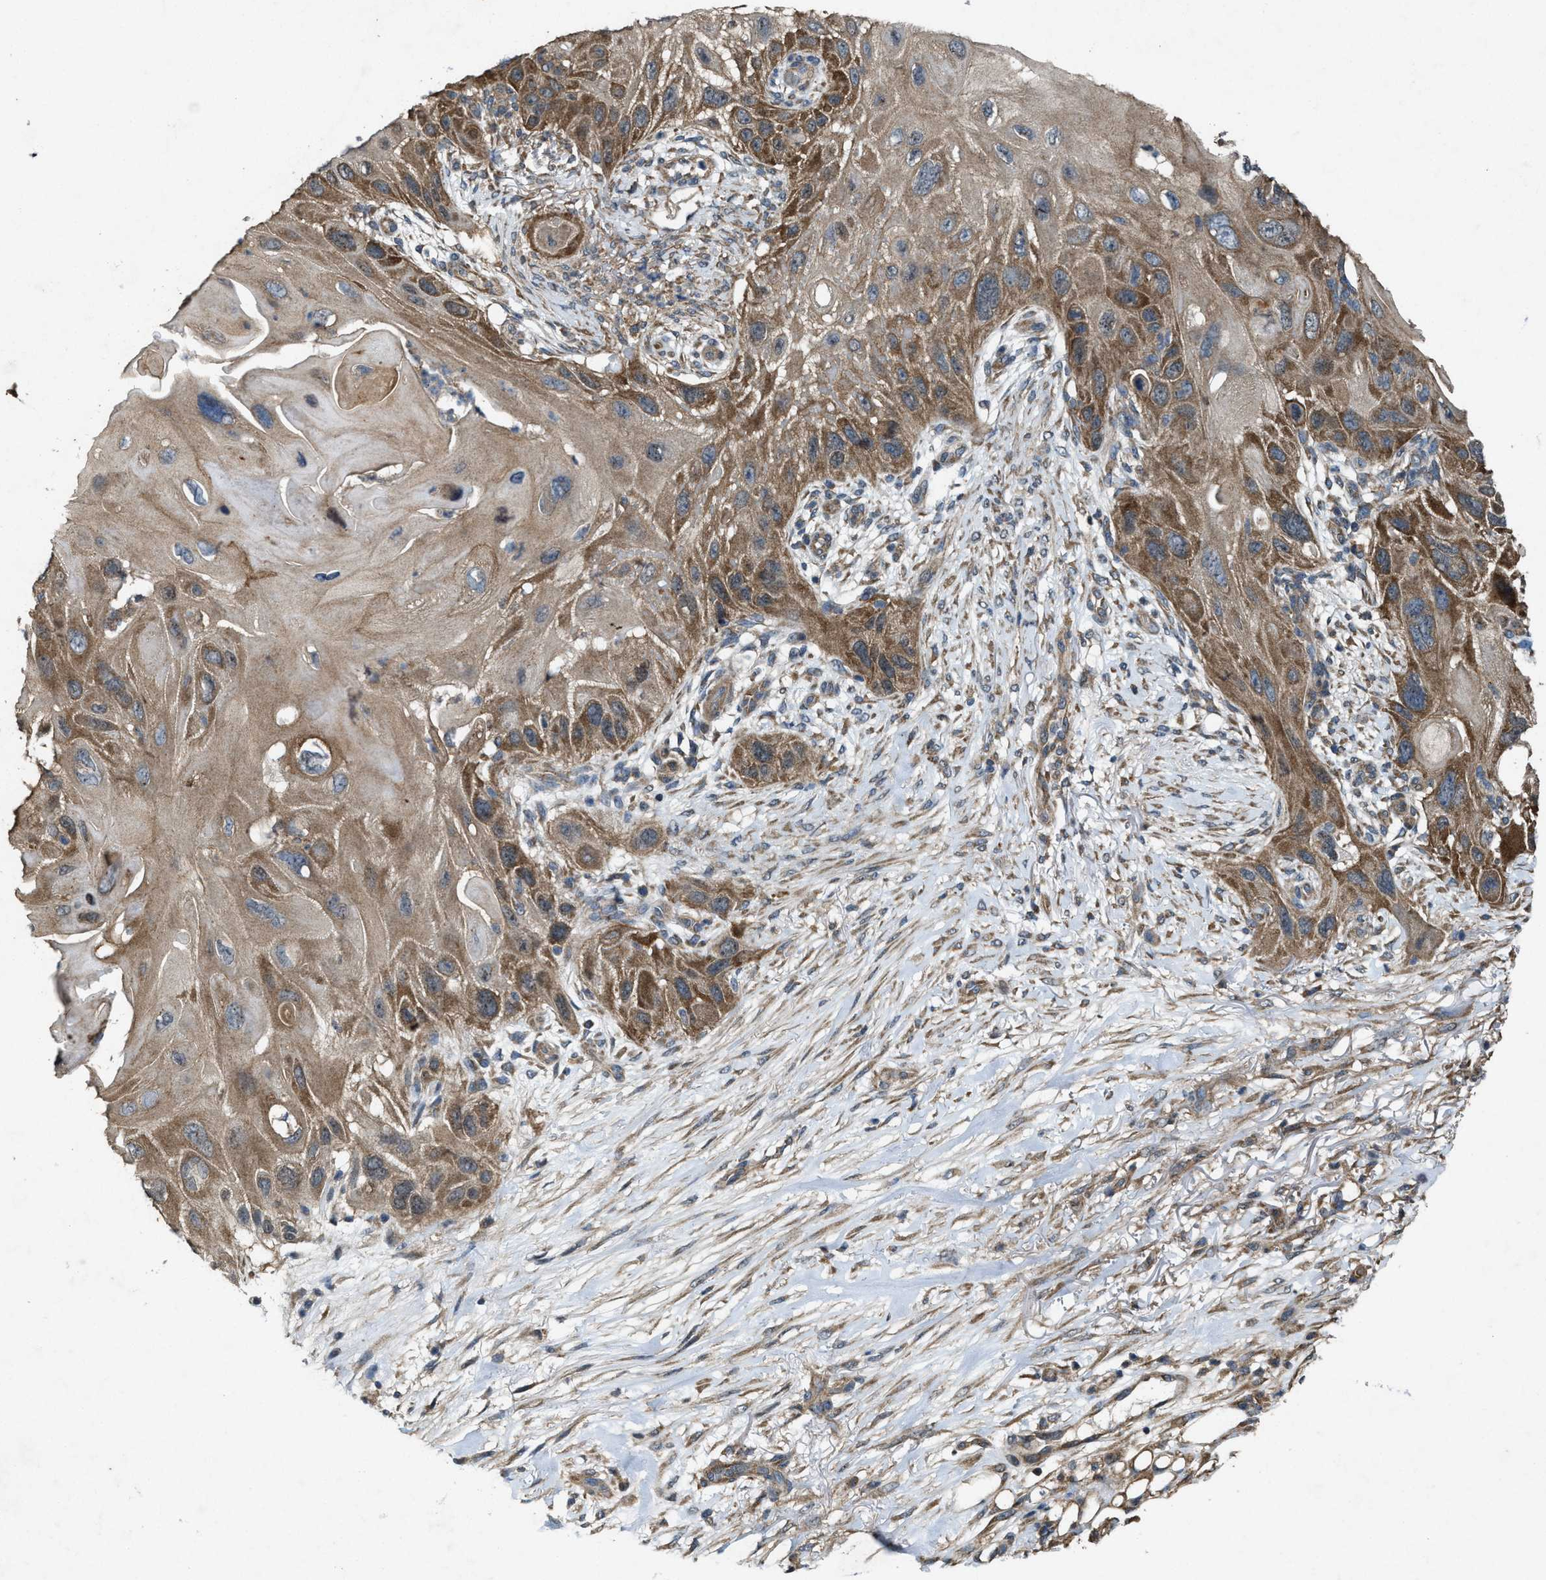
{"staining": {"intensity": "moderate", "quantity": ">75%", "location": "cytoplasmic/membranous,nuclear"}, "tissue": "skin cancer", "cell_type": "Tumor cells", "image_type": "cancer", "snomed": [{"axis": "morphology", "description": "Squamous cell carcinoma, NOS"}, {"axis": "topography", "description": "Skin"}], "caption": "A micrograph of skin cancer stained for a protein displays moderate cytoplasmic/membranous and nuclear brown staining in tumor cells.", "gene": "PDP2", "patient": {"sex": "female", "age": 77}}